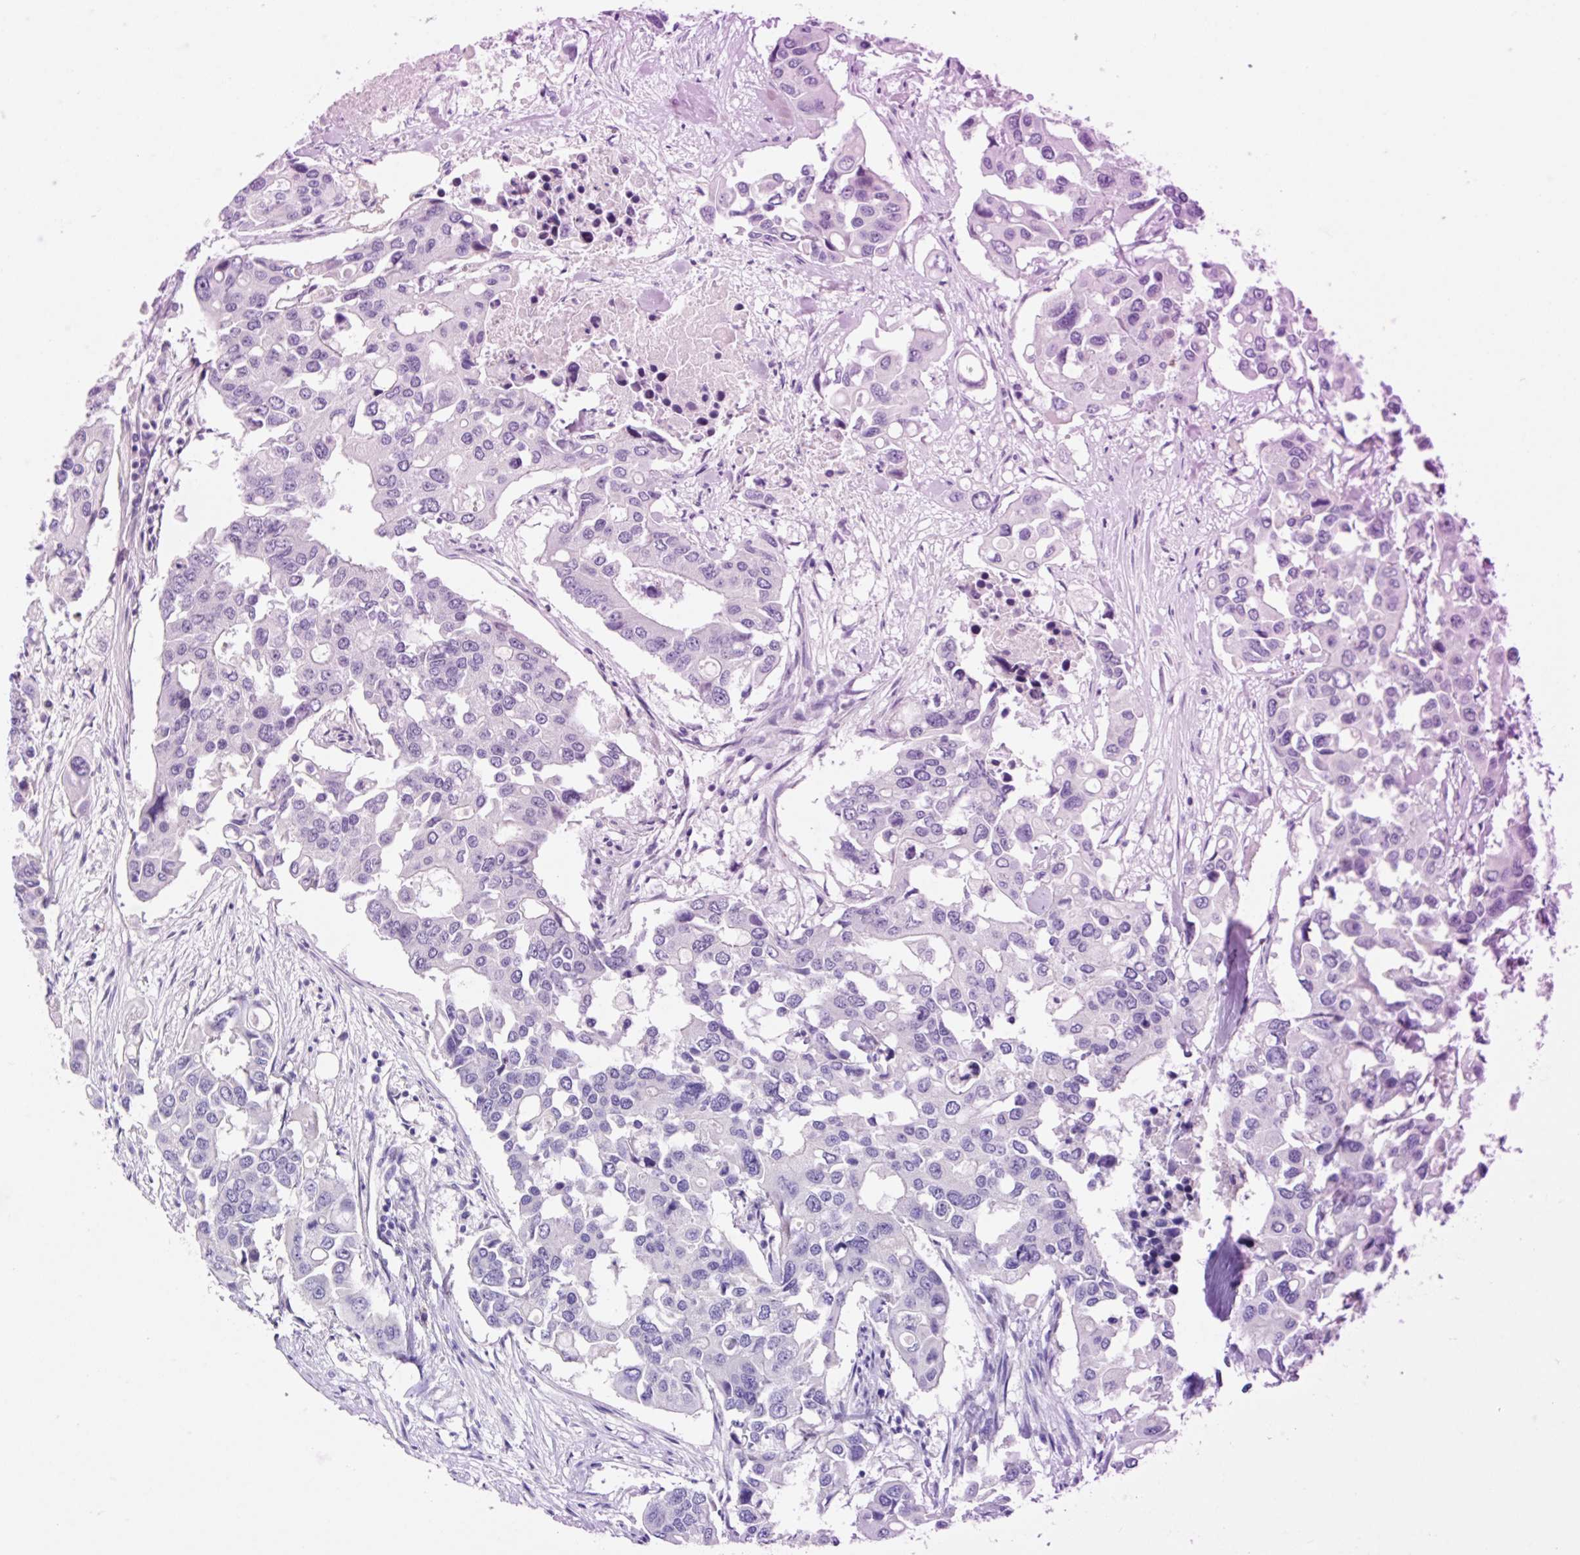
{"staining": {"intensity": "negative", "quantity": "none", "location": "none"}, "tissue": "colorectal cancer", "cell_type": "Tumor cells", "image_type": "cancer", "snomed": [{"axis": "morphology", "description": "Adenocarcinoma, NOS"}, {"axis": "topography", "description": "Colon"}], "caption": "Human adenocarcinoma (colorectal) stained for a protein using immunohistochemistry demonstrates no positivity in tumor cells.", "gene": "SYP", "patient": {"sex": "male", "age": 77}}